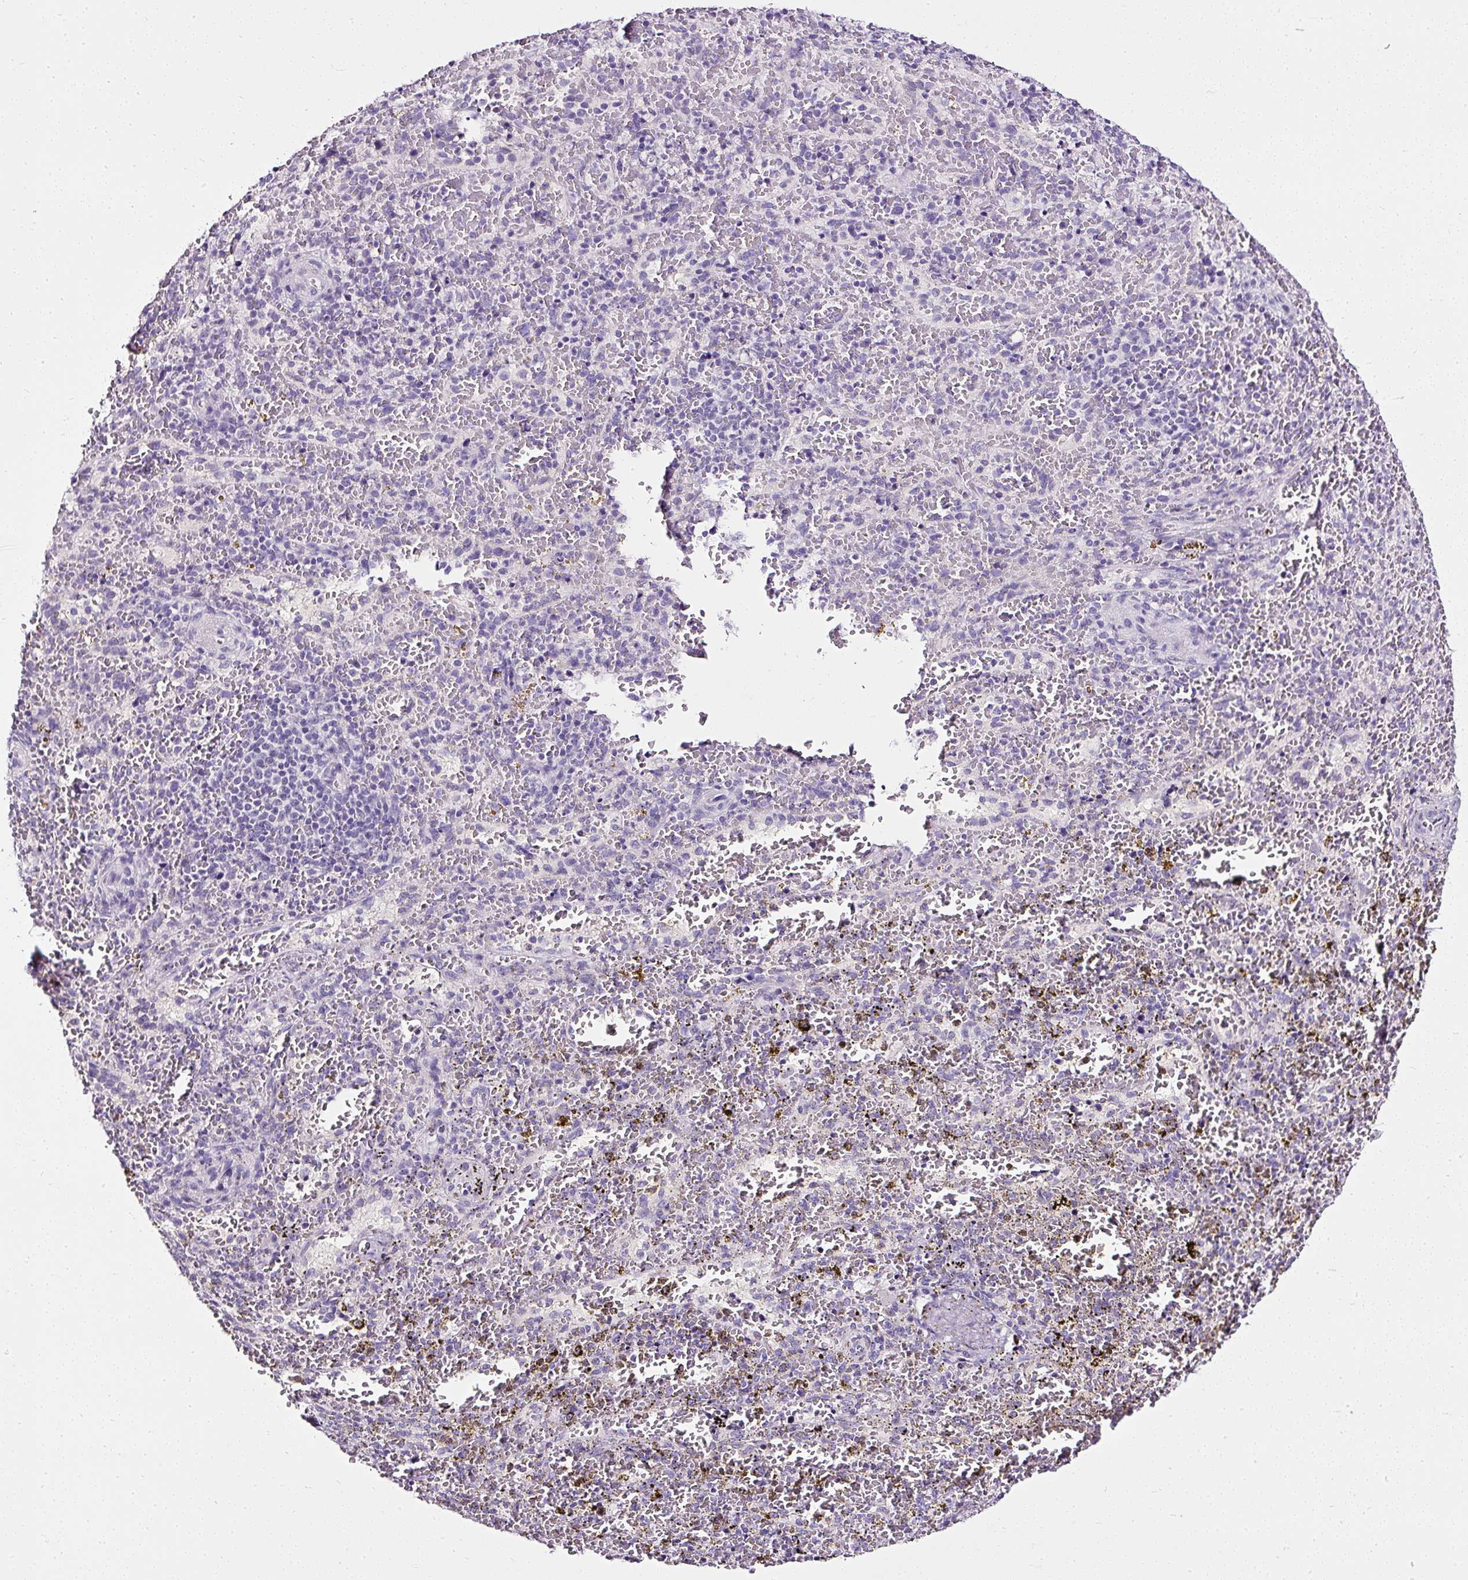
{"staining": {"intensity": "negative", "quantity": "none", "location": "none"}, "tissue": "spleen", "cell_type": "Cells in red pulp", "image_type": "normal", "snomed": [{"axis": "morphology", "description": "Normal tissue, NOS"}, {"axis": "topography", "description": "Spleen"}], "caption": "Immunohistochemistry (IHC) of unremarkable spleen demonstrates no staining in cells in red pulp. (Stains: DAB immunohistochemistry (IHC) with hematoxylin counter stain, Microscopy: brightfield microscopy at high magnification).", "gene": "ATP2A1", "patient": {"sex": "female", "age": 50}}